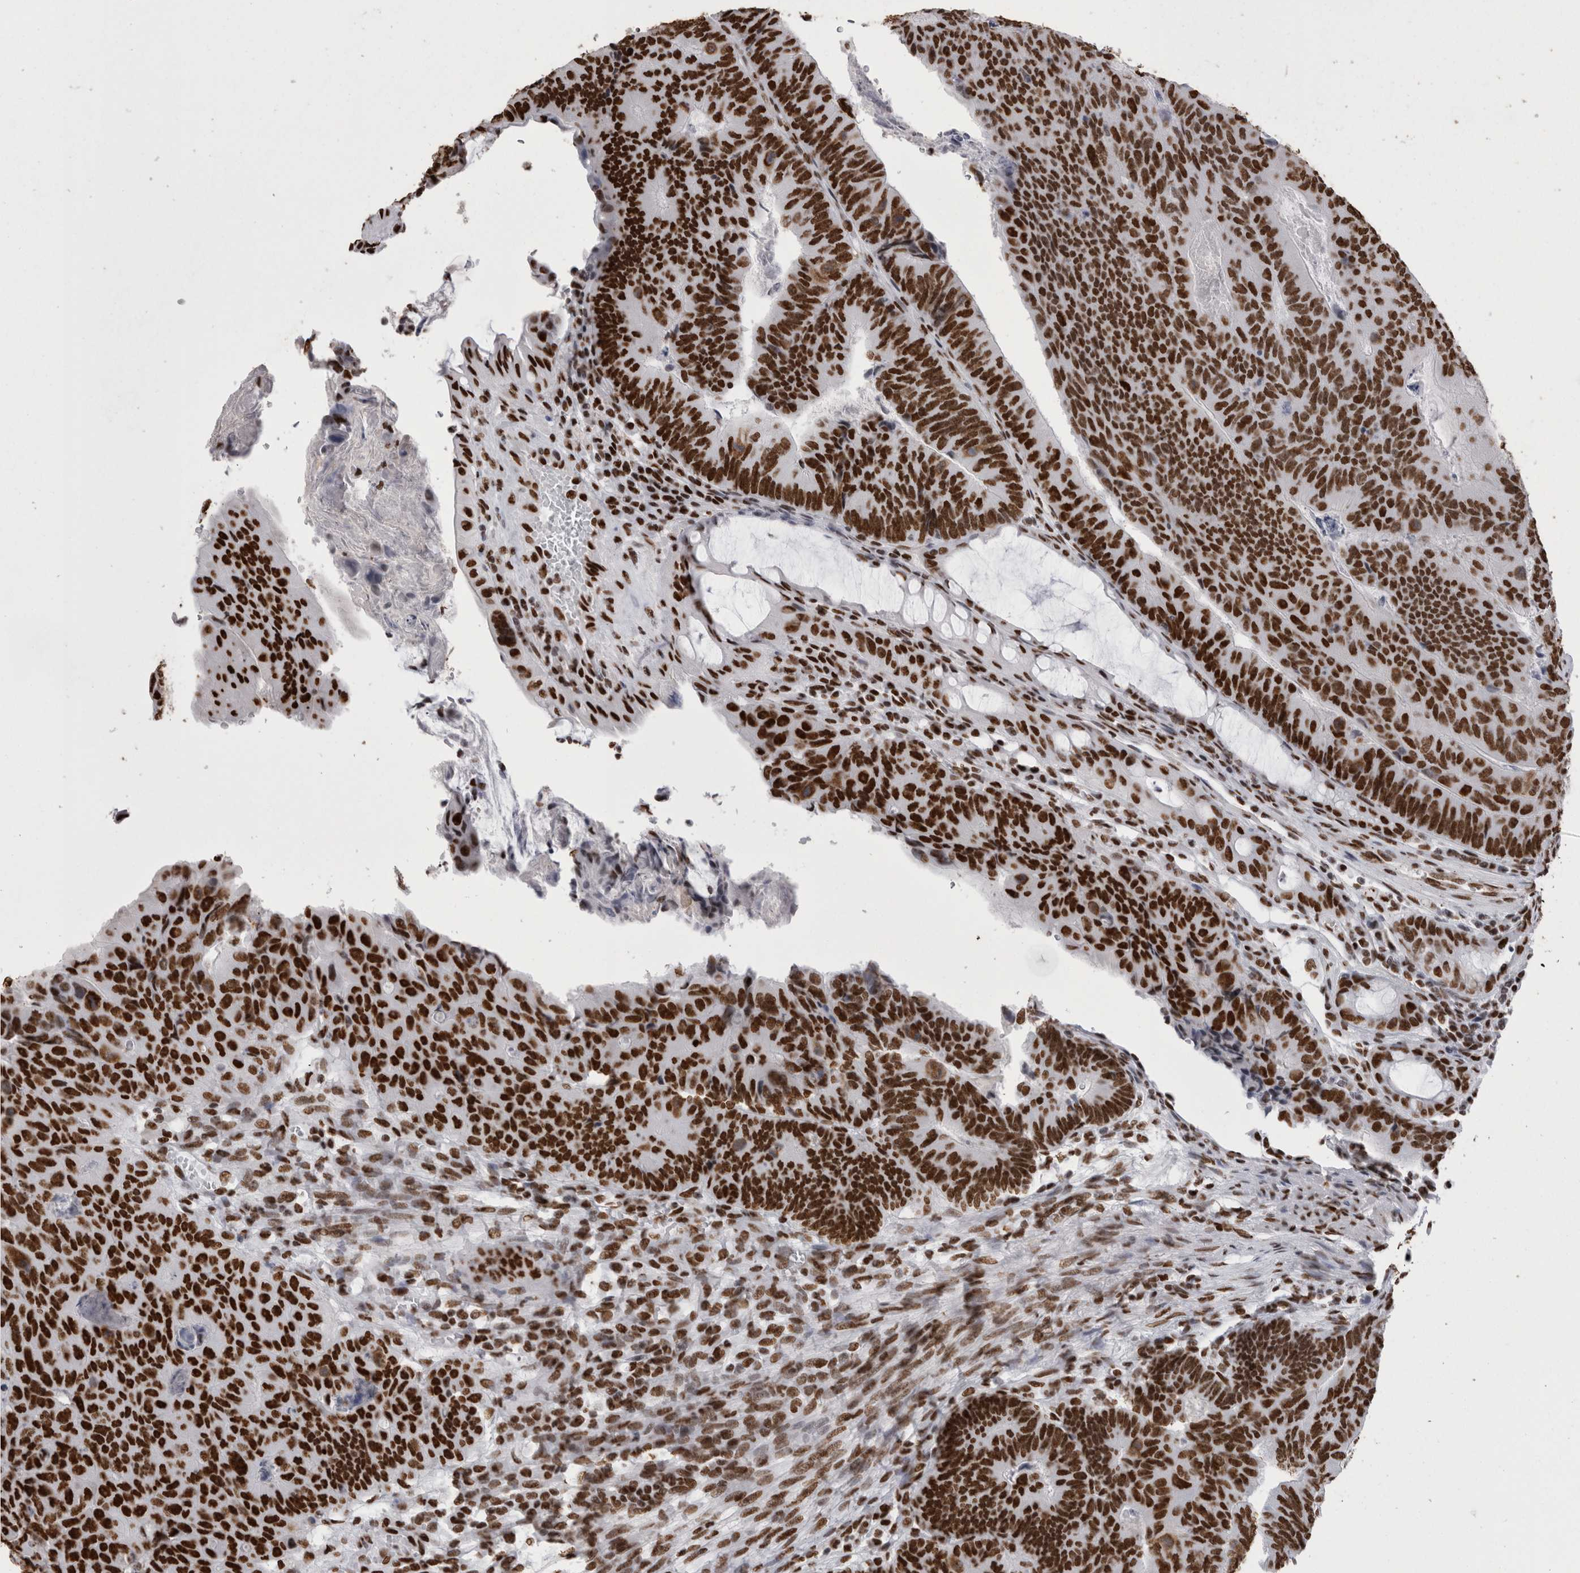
{"staining": {"intensity": "strong", "quantity": ">75%", "location": "nuclear"}, "tissue": "colorectal cancer", "cell_type": "Tumor cells", "image_type": "cancer", "snomed": [{"axis": "morphology", "description": "Adenocarcinoma, NOS"}, {"axis": "topography", "description": "Colon"}], "caption": "A high amount of strong nuclear positivity is present in approximately >75% of tumor cells in colorectal adenocarcinoma tissue. (DAB = brown stain, brightfield microscopy at high magnification).", "gene": "HNRNPM", "patient": {"sex": "female", "age": 67}}